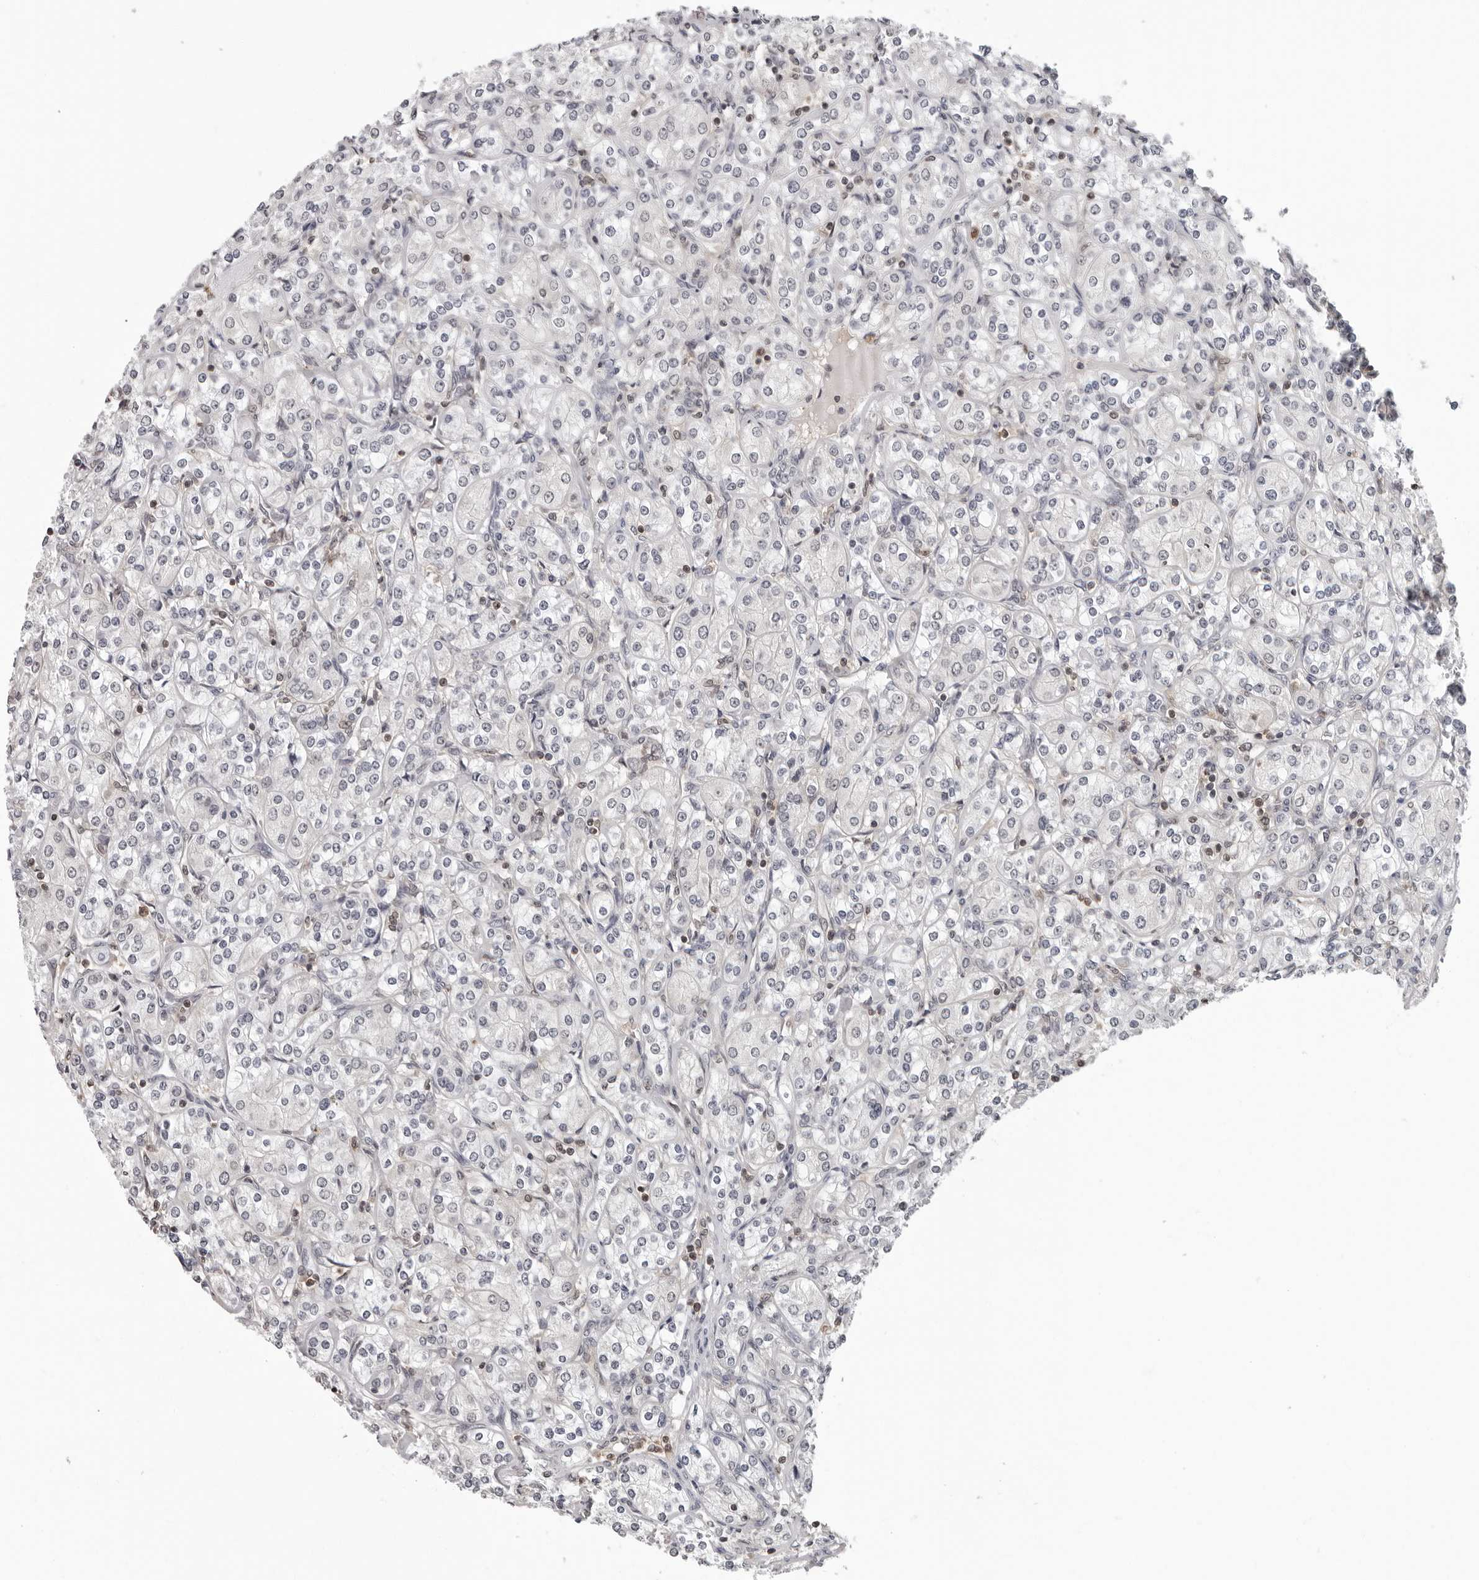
{"staining": {"intensity": "negative", "quantity": "none", "location": "none"}, "tissue": "renal cancer", "cell_type": "Tumor cells", "image_type": "cancer", "snomed": [{"axis": "morphology", "description": "Adenocarcinoma, NOS"}, {"axis": "topography", "description": "Kidney"}], "caption": "Tumor cells show no significant protein staining in renal cancer (adenocarcinoma).", "gene": "HSPH1", "patient": {"sex": "male", "age": 77}}